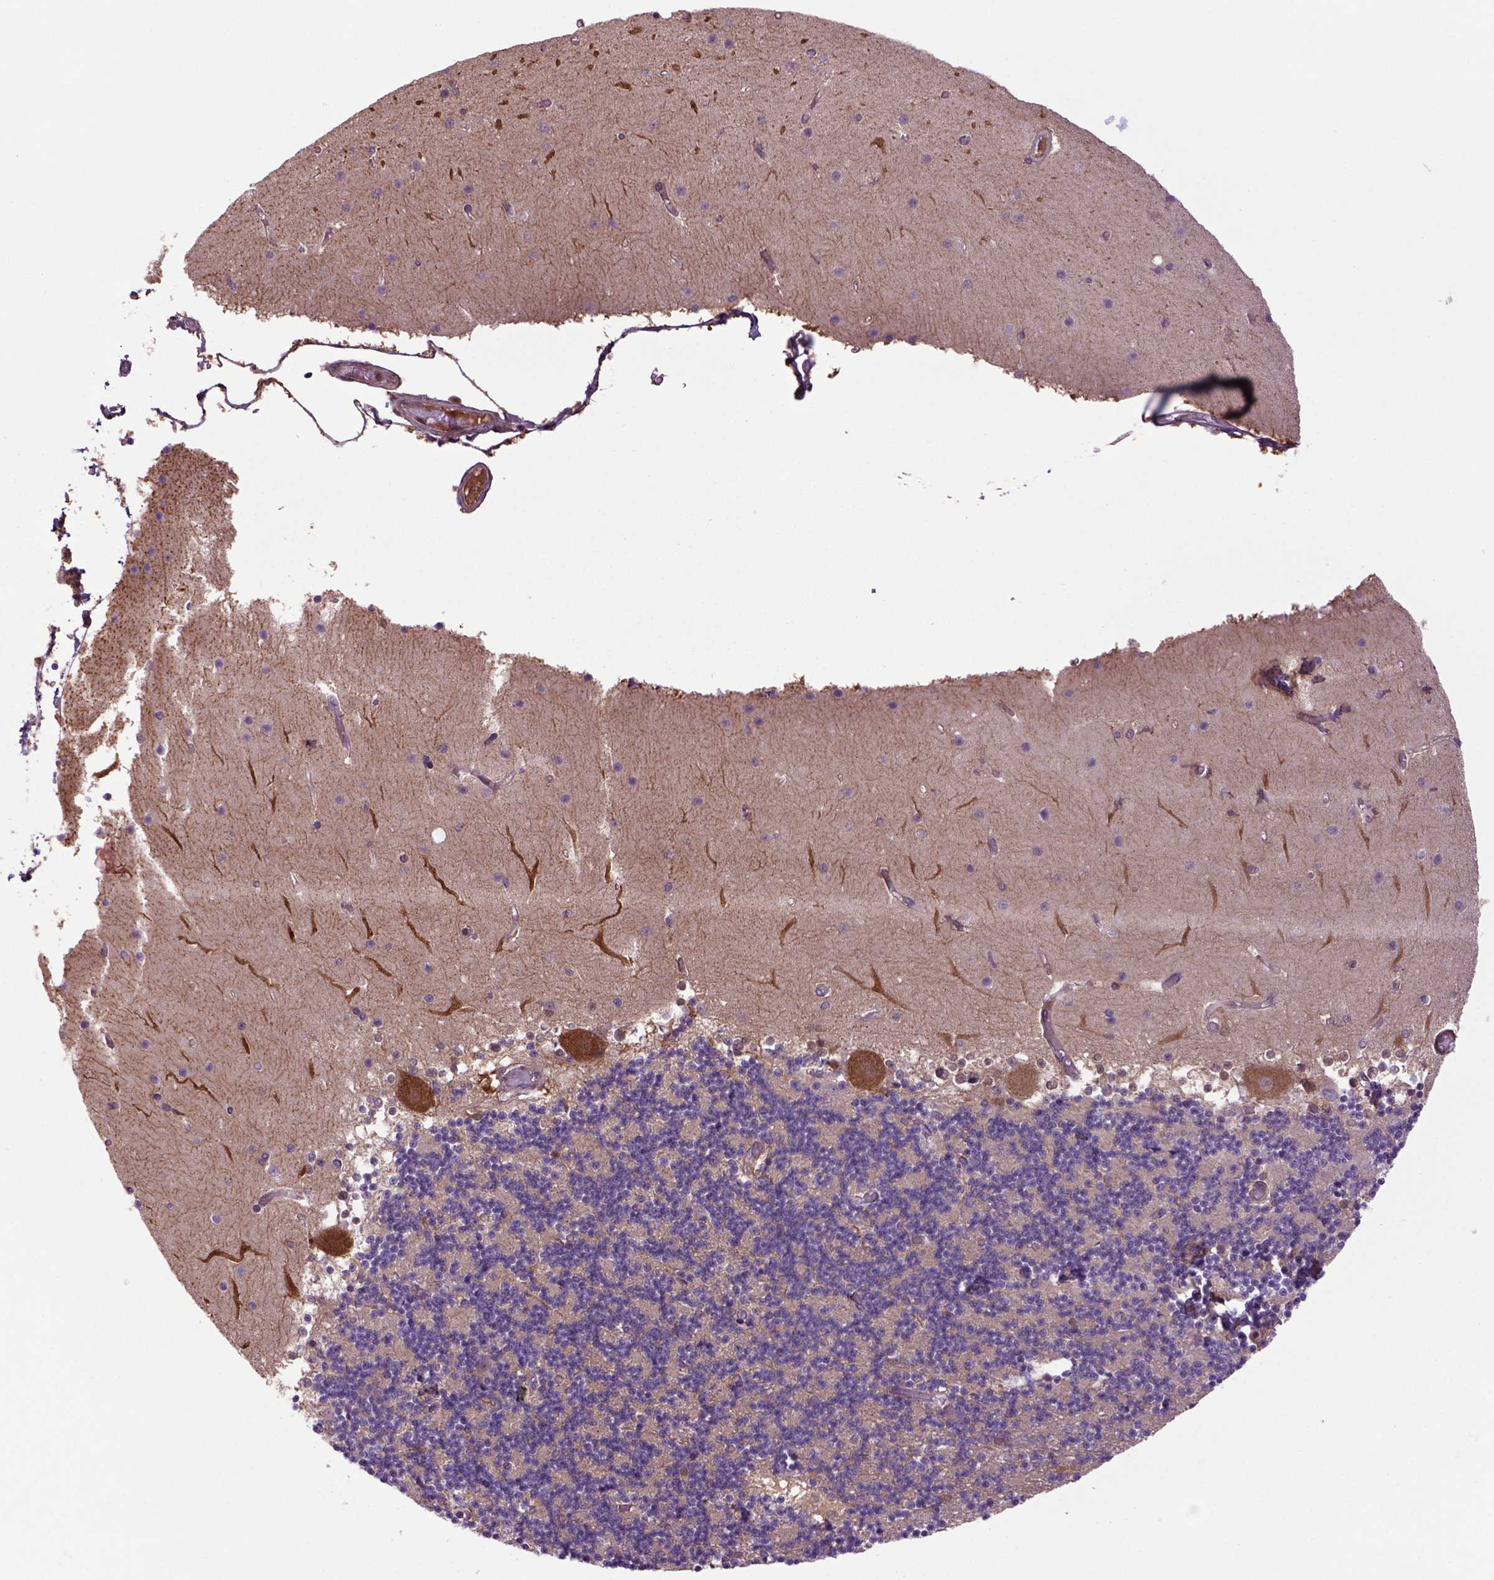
{"staining": {"intensity": "negative", "quantity": "none", "location": "none"}, "tissue": "cerebellum", "cell_type": "Cells in granular layer", "image_type": "normal", "snomed": [{"axis": "morphology", "description": "Normal tissue, NOS"}, {"axis": "topography", "description": "Cerebellum"}], "caption": "Immunohistochemistry (IHC) micrograph of unremarkable human cerebellum stained for a protein (brown), which demonstrates no positivity in cells in granular layer.", "gene": "HSPBP1", "patient": {"sex": "female", "age": 28}}